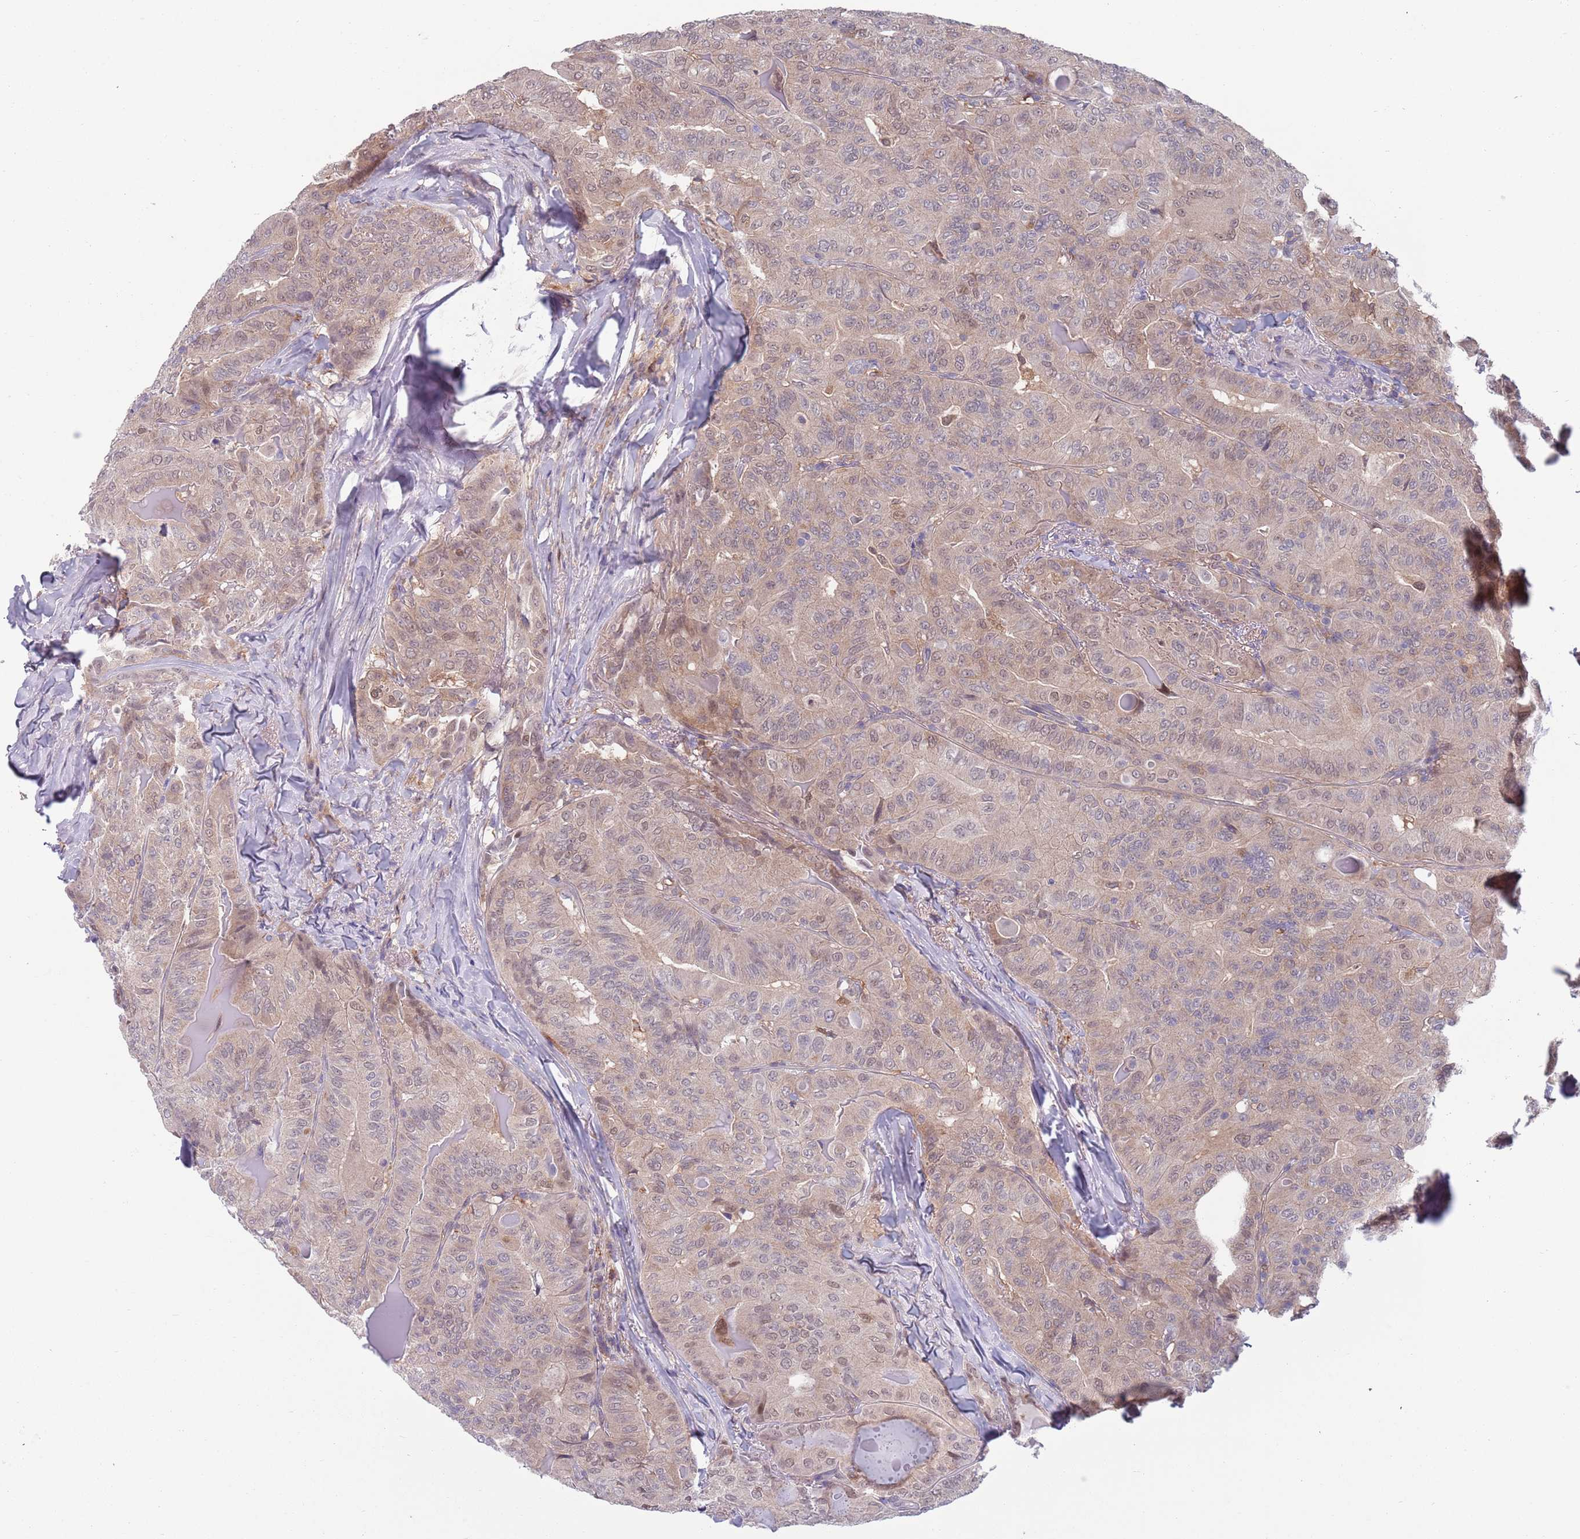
{"staining": {"intensity": "weak", "quantity": "25%-75%", "location": "cytoplasmic/membranous,nuclear"}, "tissue": "thyroid cancer", "cell_type": "Tumor cells", "image_type": "cancer", "snomed": [{"axis": "morphology", "description": "Papillary adenocarcinoma, NOS"}, {"axis": "topography", "description": "Thyroid gland"}], "caption": "Immunohistochemical staining of human thyroid papillary adenocarcinoma demonstrates low levels of weak cytoplasmic/membranous and nuclear protein positivity in approximately 25%-75% of tumor cells.", "gene": "CLNS1A", "patient": {"sex": "female", "age": 68}}